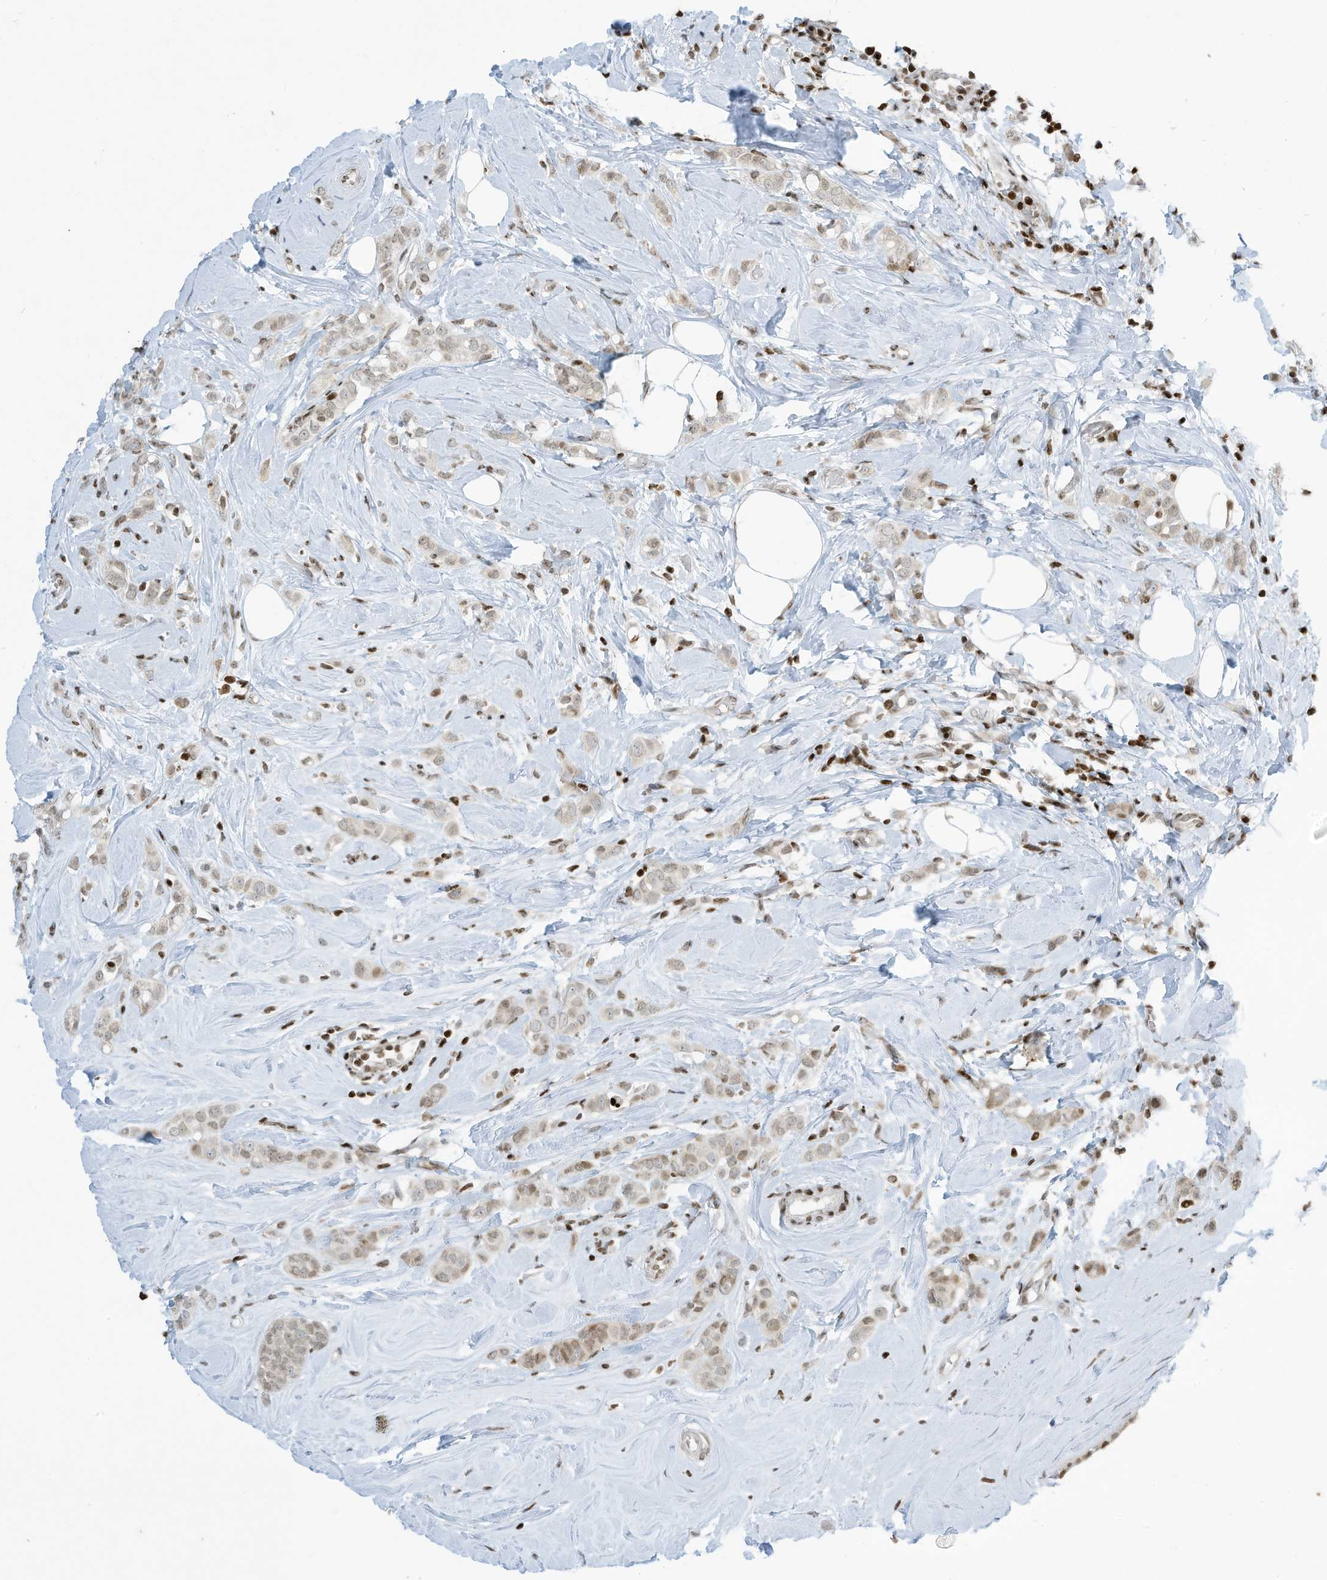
{"staining": {"intensity": "weak", "quantity": ">75%", "location": "nuclear"}, "tissue": "breast cancer", "cell_type": "Tumor cells", "image_type": "cancer", "snomed": [{"axis": "morphology", "description": "Lobular carcinoma"}, {"axis": "topography", "description": "Breast"}], "caption": "A high-resolution image shows immunohistochemistry staining of breast lobular carcinoma, which demonstrates weak nuclear staining in approximately >75% of tumor cells.", "gene": "ADI1", "patient": {"sex": "female", "age": 47}}